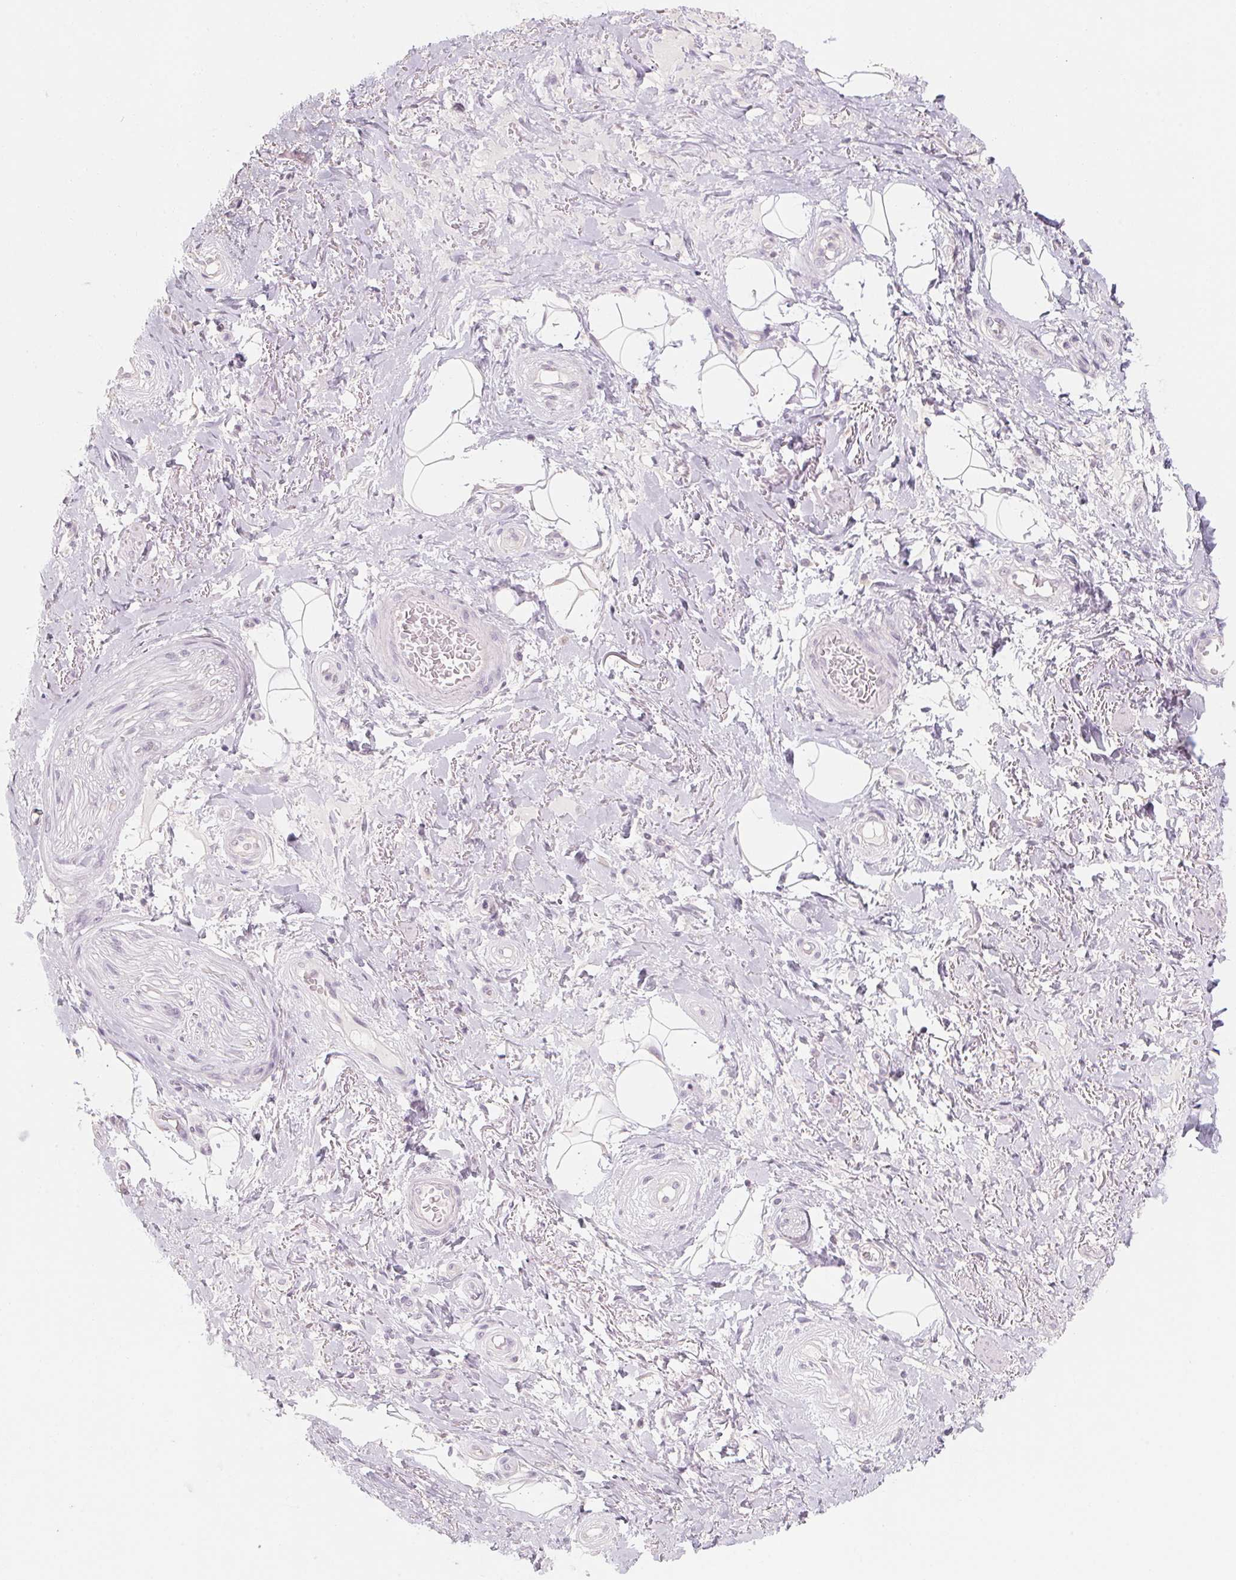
{"staining": {"intensity": "negative", "quantity": "none", "location": "none"}, "tissue": "adipose tissue", "cell_type": "Adipocytes", "image_type": "normal", "snomed": [{"axis": "morphology", "description": "Normal tissue, NOS"}, {"axis": "topography", "description": "Anal"}, {"axis": "topography", "description": "Peripheral nerve tissue"}], "caption": "IHC histopathology image of benign adipose tissue stained for a protein (brown), which exhibits no positivity in adipocytes.", "gene": "CAPZA3", "patient": {"sex": "male", "age": 53}}